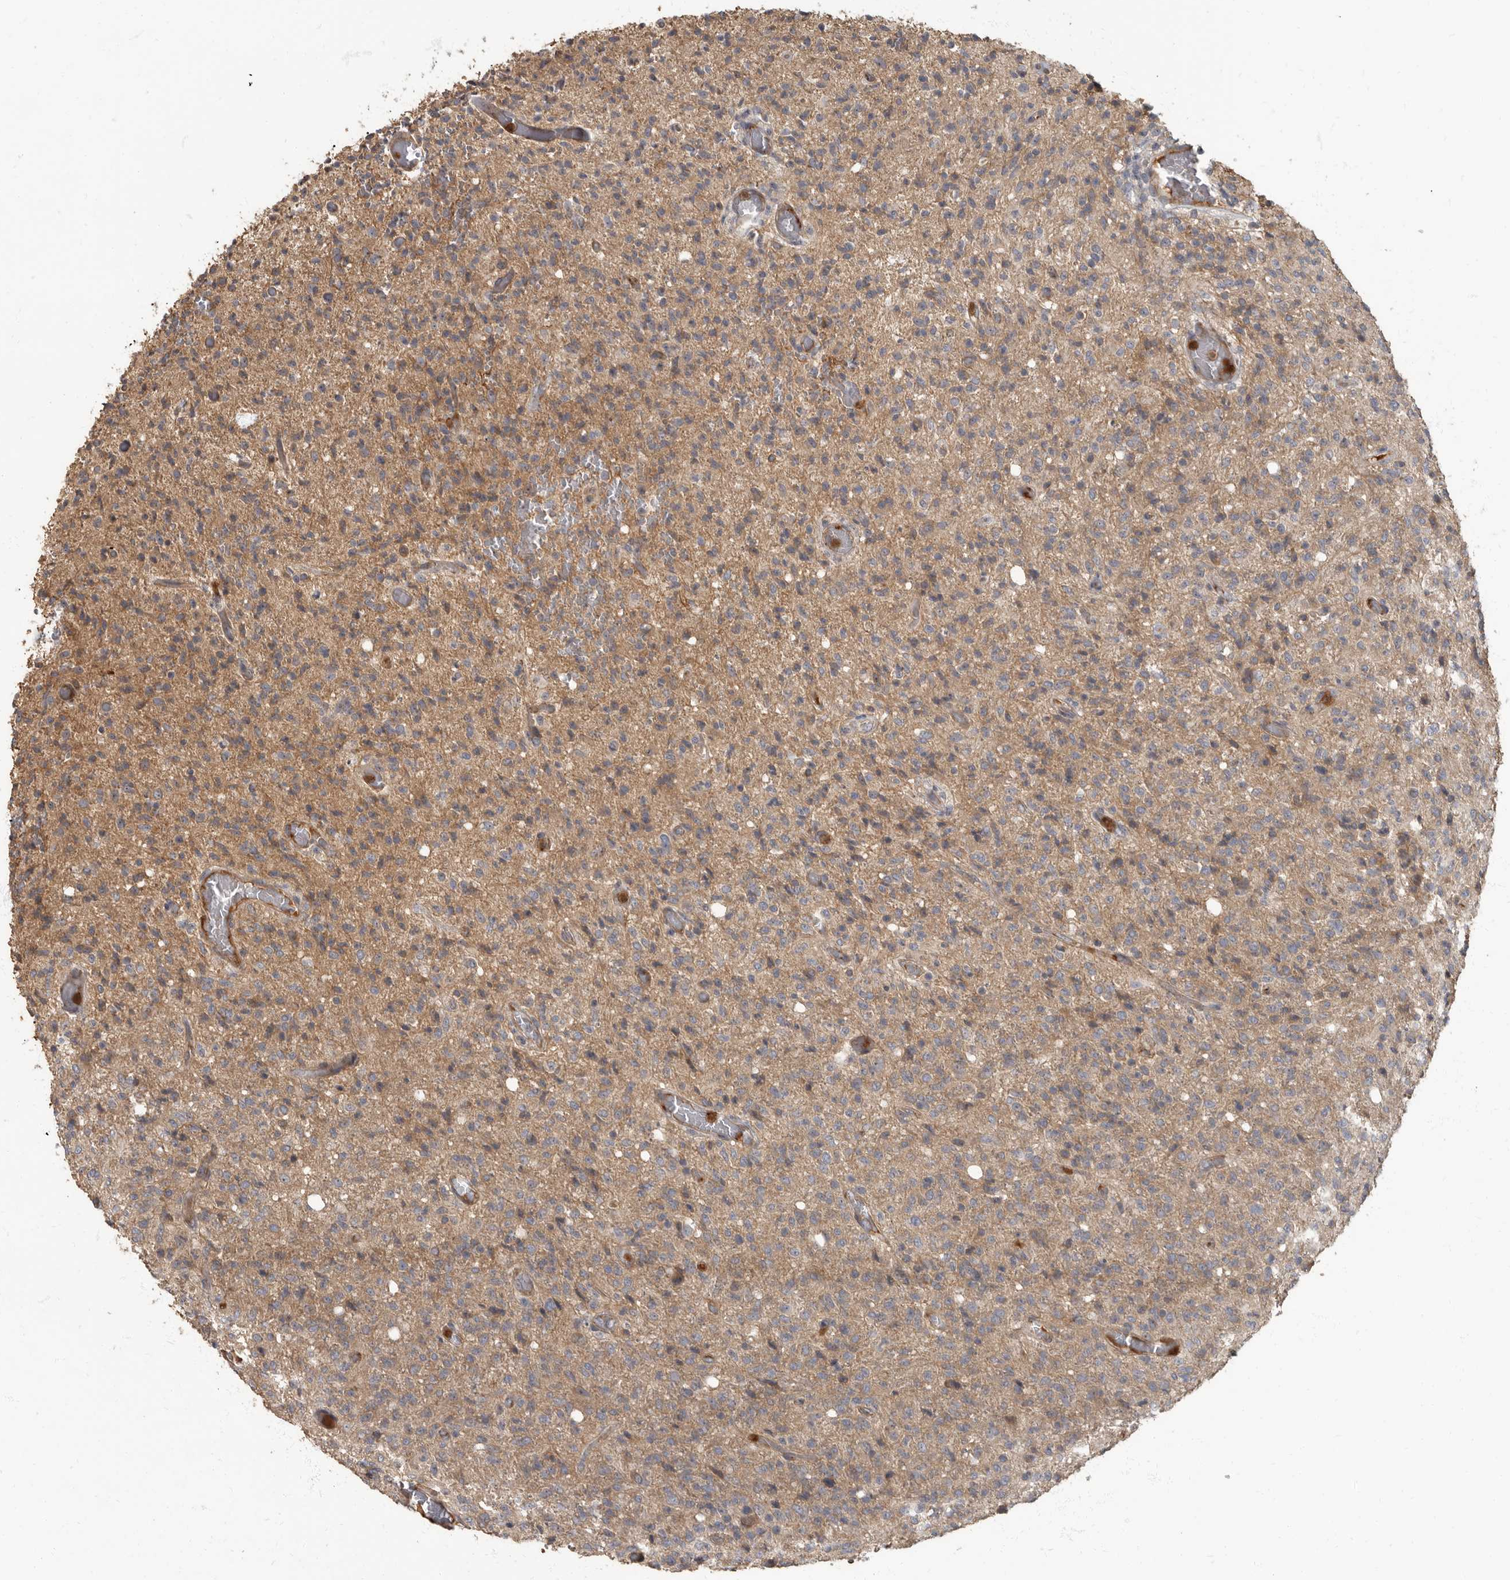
{"staining": {"intensity": "moderate", "quantity": ">75%", "location": "cytoplasmic/membranous"}, "tissue": "glioma", "cell_type": "Tumor cells", "image_type": "cancer", "snomed": [{"axis": "morphology", "description": "Glioma, malignant, High grade"}, {"axis": "topography", "description": "Brain"}], "caption": "This micrograph exhibits IHC staining of glioma, with medium moderate cytoplasmic/membranous staining in approximately >75% of tumor cells.", "gene": "DAAM1", "patient": {"sex": "female", "age": 57}}